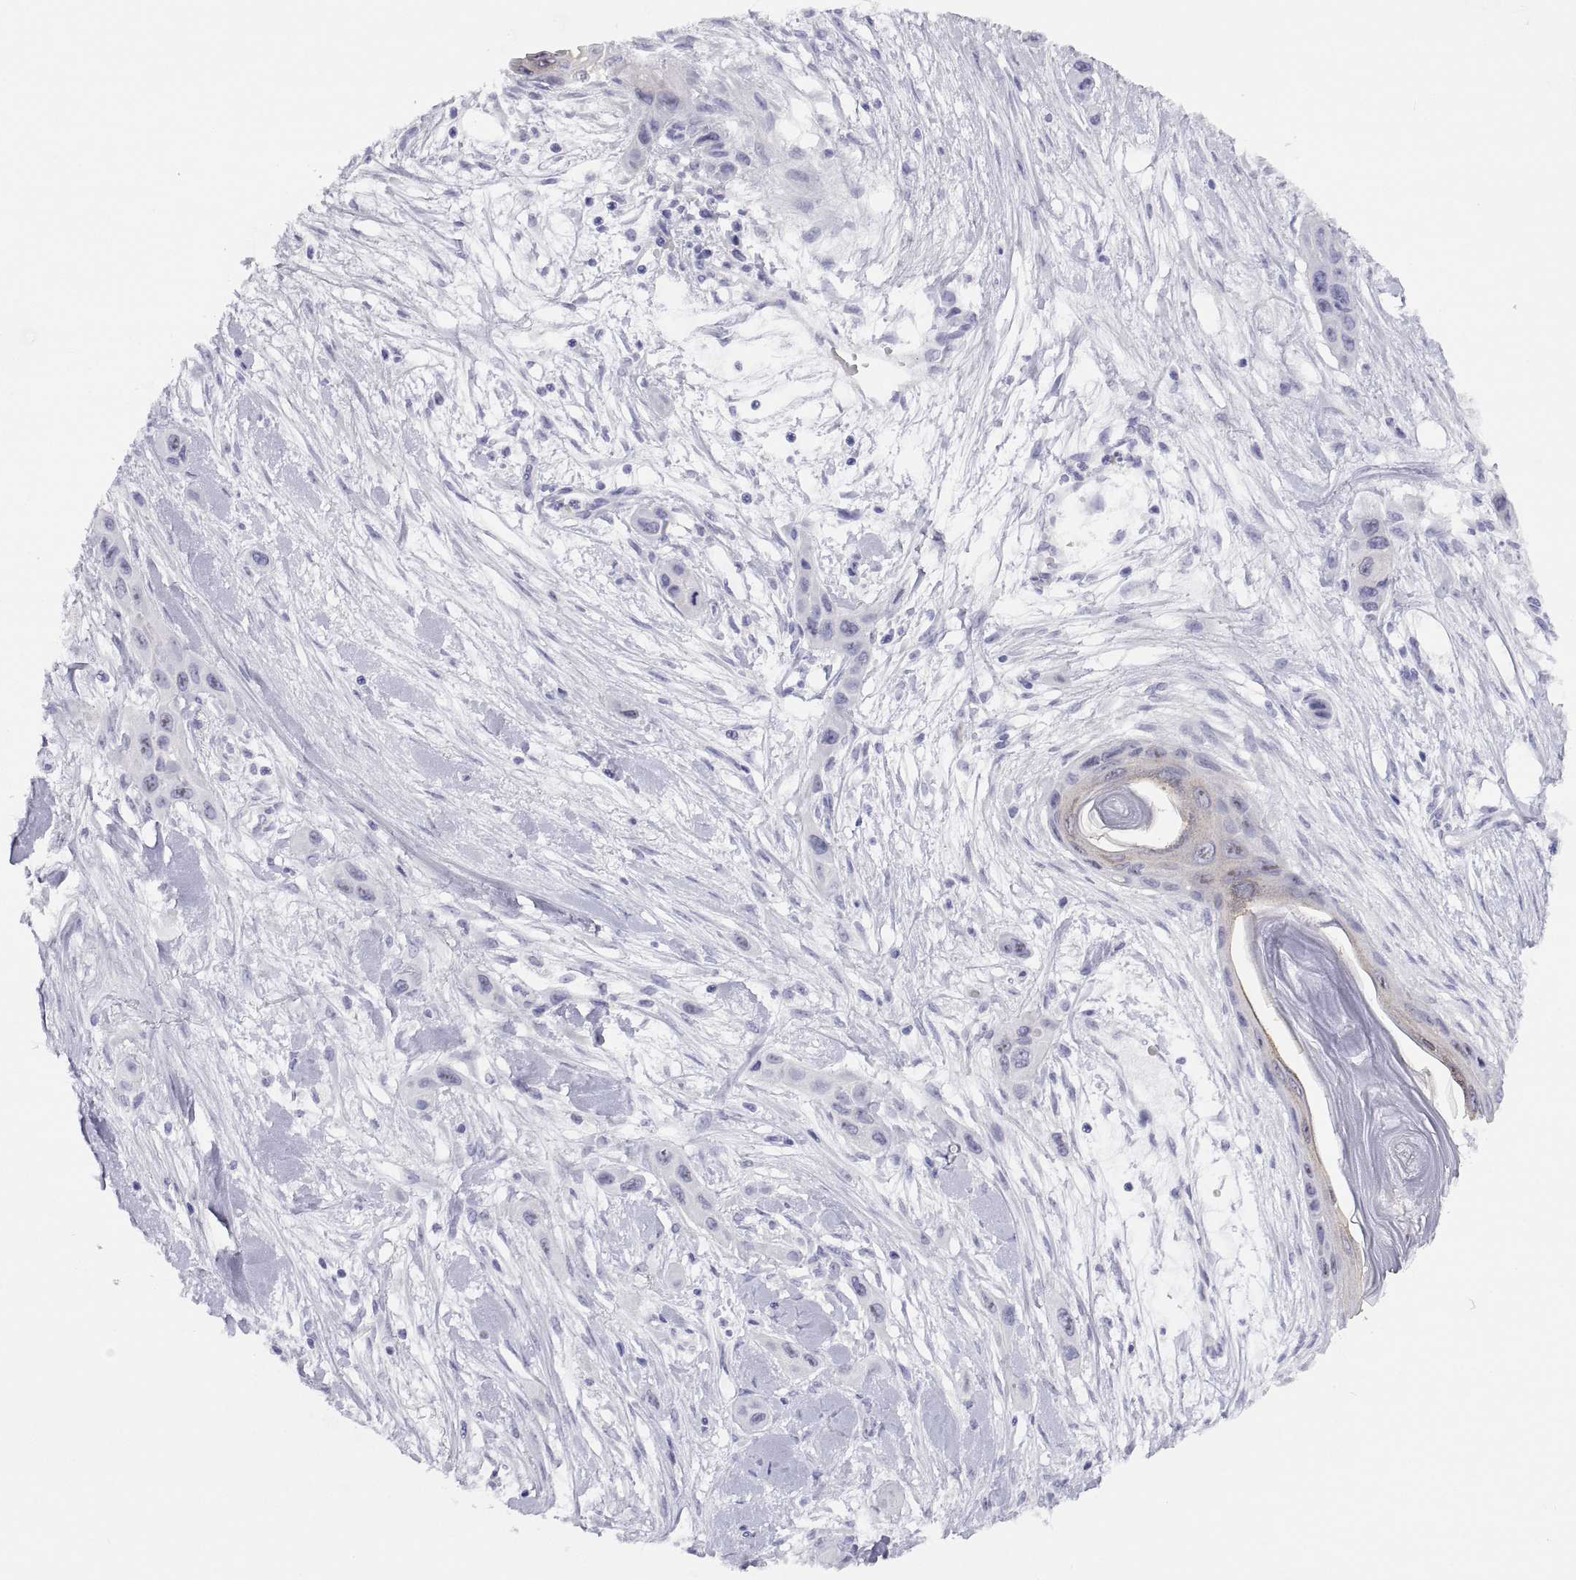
{"staining": {"intensity": "negative", "quantity": "none", "location": "none"}, "tissue": "skin cancer", "cell_type": "Tumor cells", "image_type": "cancer", "snomed": [{"axis": "morphology", "description": "Squamous cell carcinoma, NOS"}, {"axis": "topography", "description": "Skin"}], "caption": "Immunohistochemistry of skin squamous cell carcinoma displays no expression in tumor cells.", "gene": "VSX2", "patient": {"sex": "male", "age": 79}}